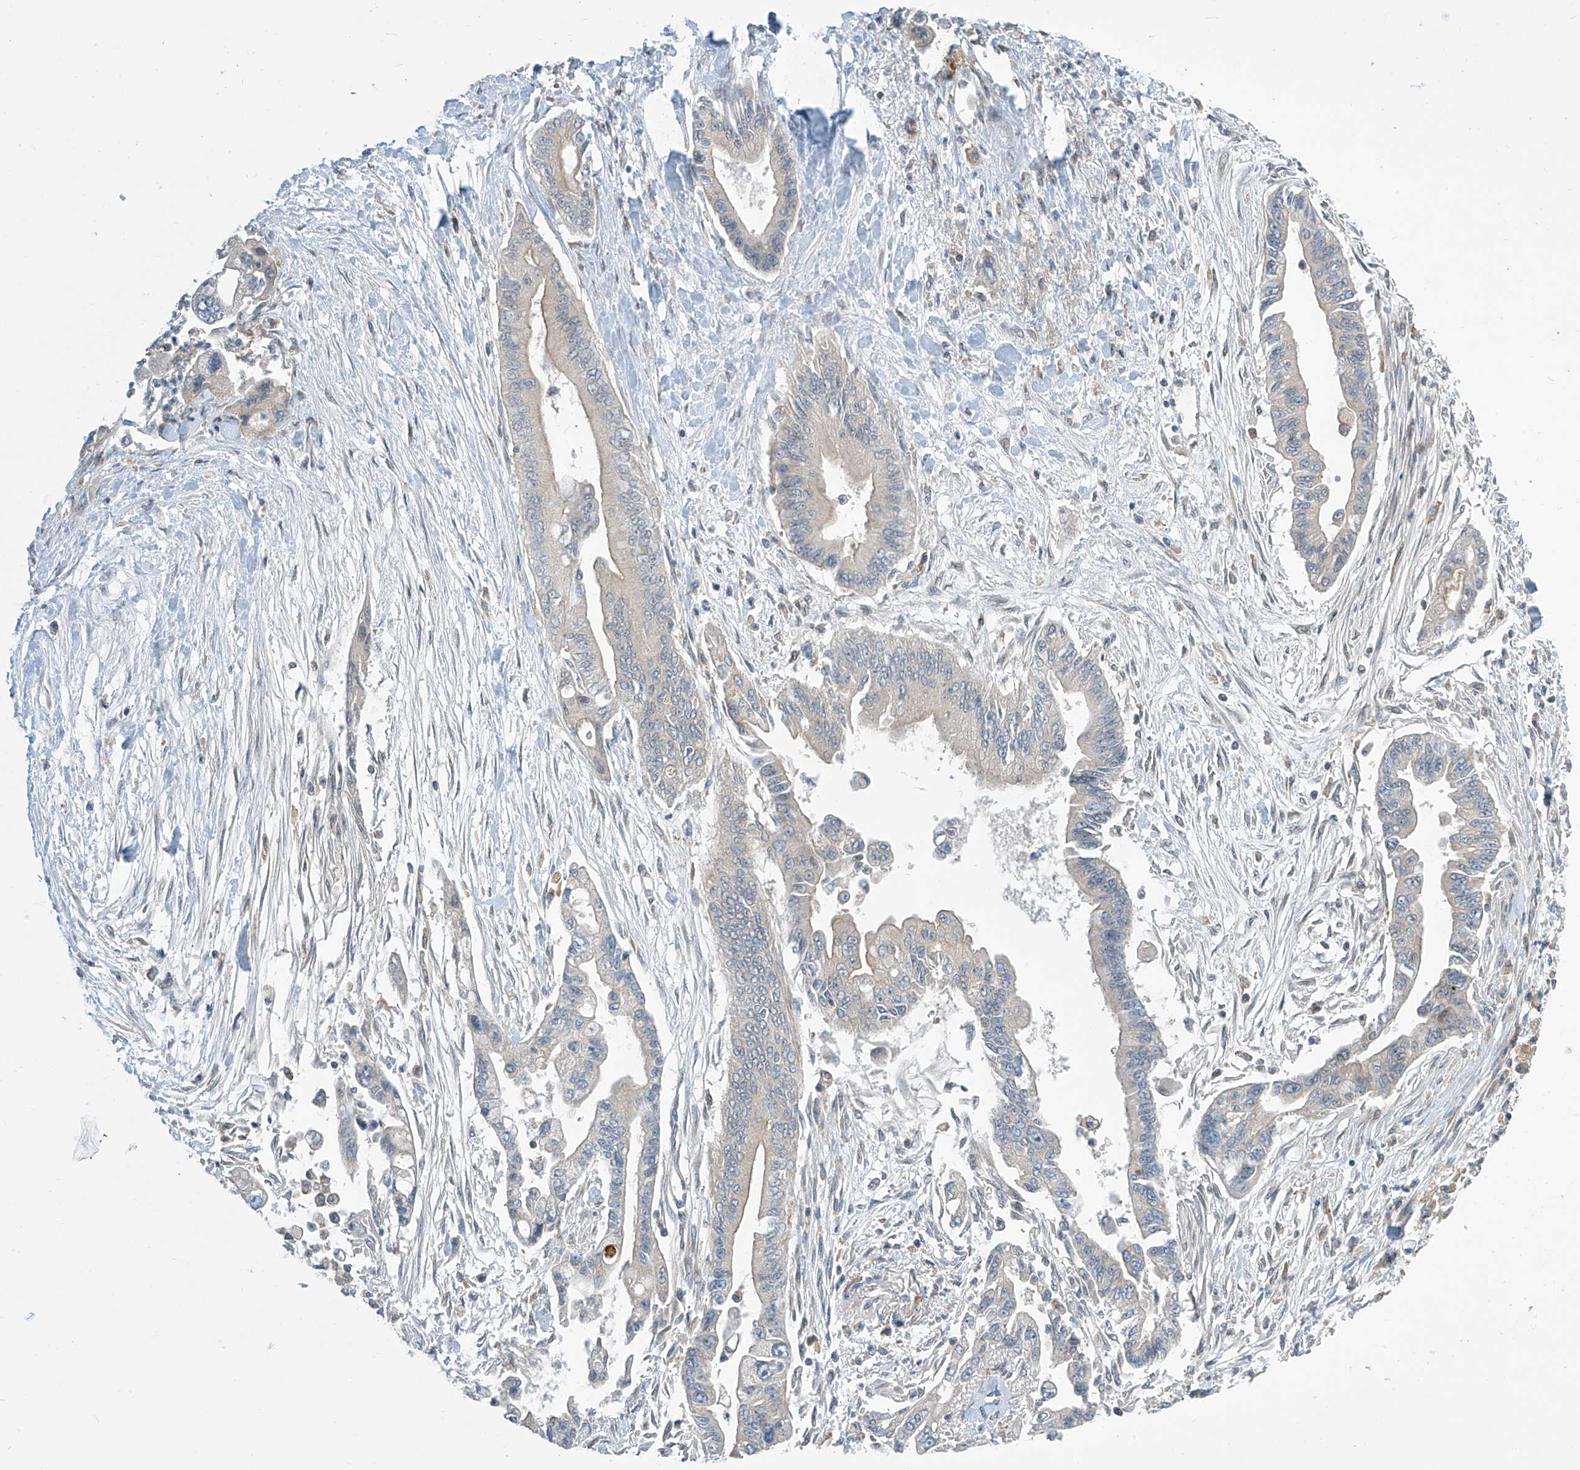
{"staining": {"intensity": "negative", "quantity": "none", "location": "none"}, "tissue": "pancreatic cancer", "cell_type": "Tumor cells", "image_type": "cancer", "snomed": [{"axis": "morphology", "description": "Adenocarcinoma, NOS"}, {"axis": "topography", "description": "Pancreas"}], "caption": "Immunohistochemical staining of pancreatic cancer displays no significant staining in tumor cells. (Stains: DAB (3,3'-diaminobenzidine) immunohistochemistry (IHC) with hematoxylin counter stain, Microscopy: brightfield microscopy at high magnification).", "gene": "PARVG", "patient": {"sex": "male", "age": 70}}